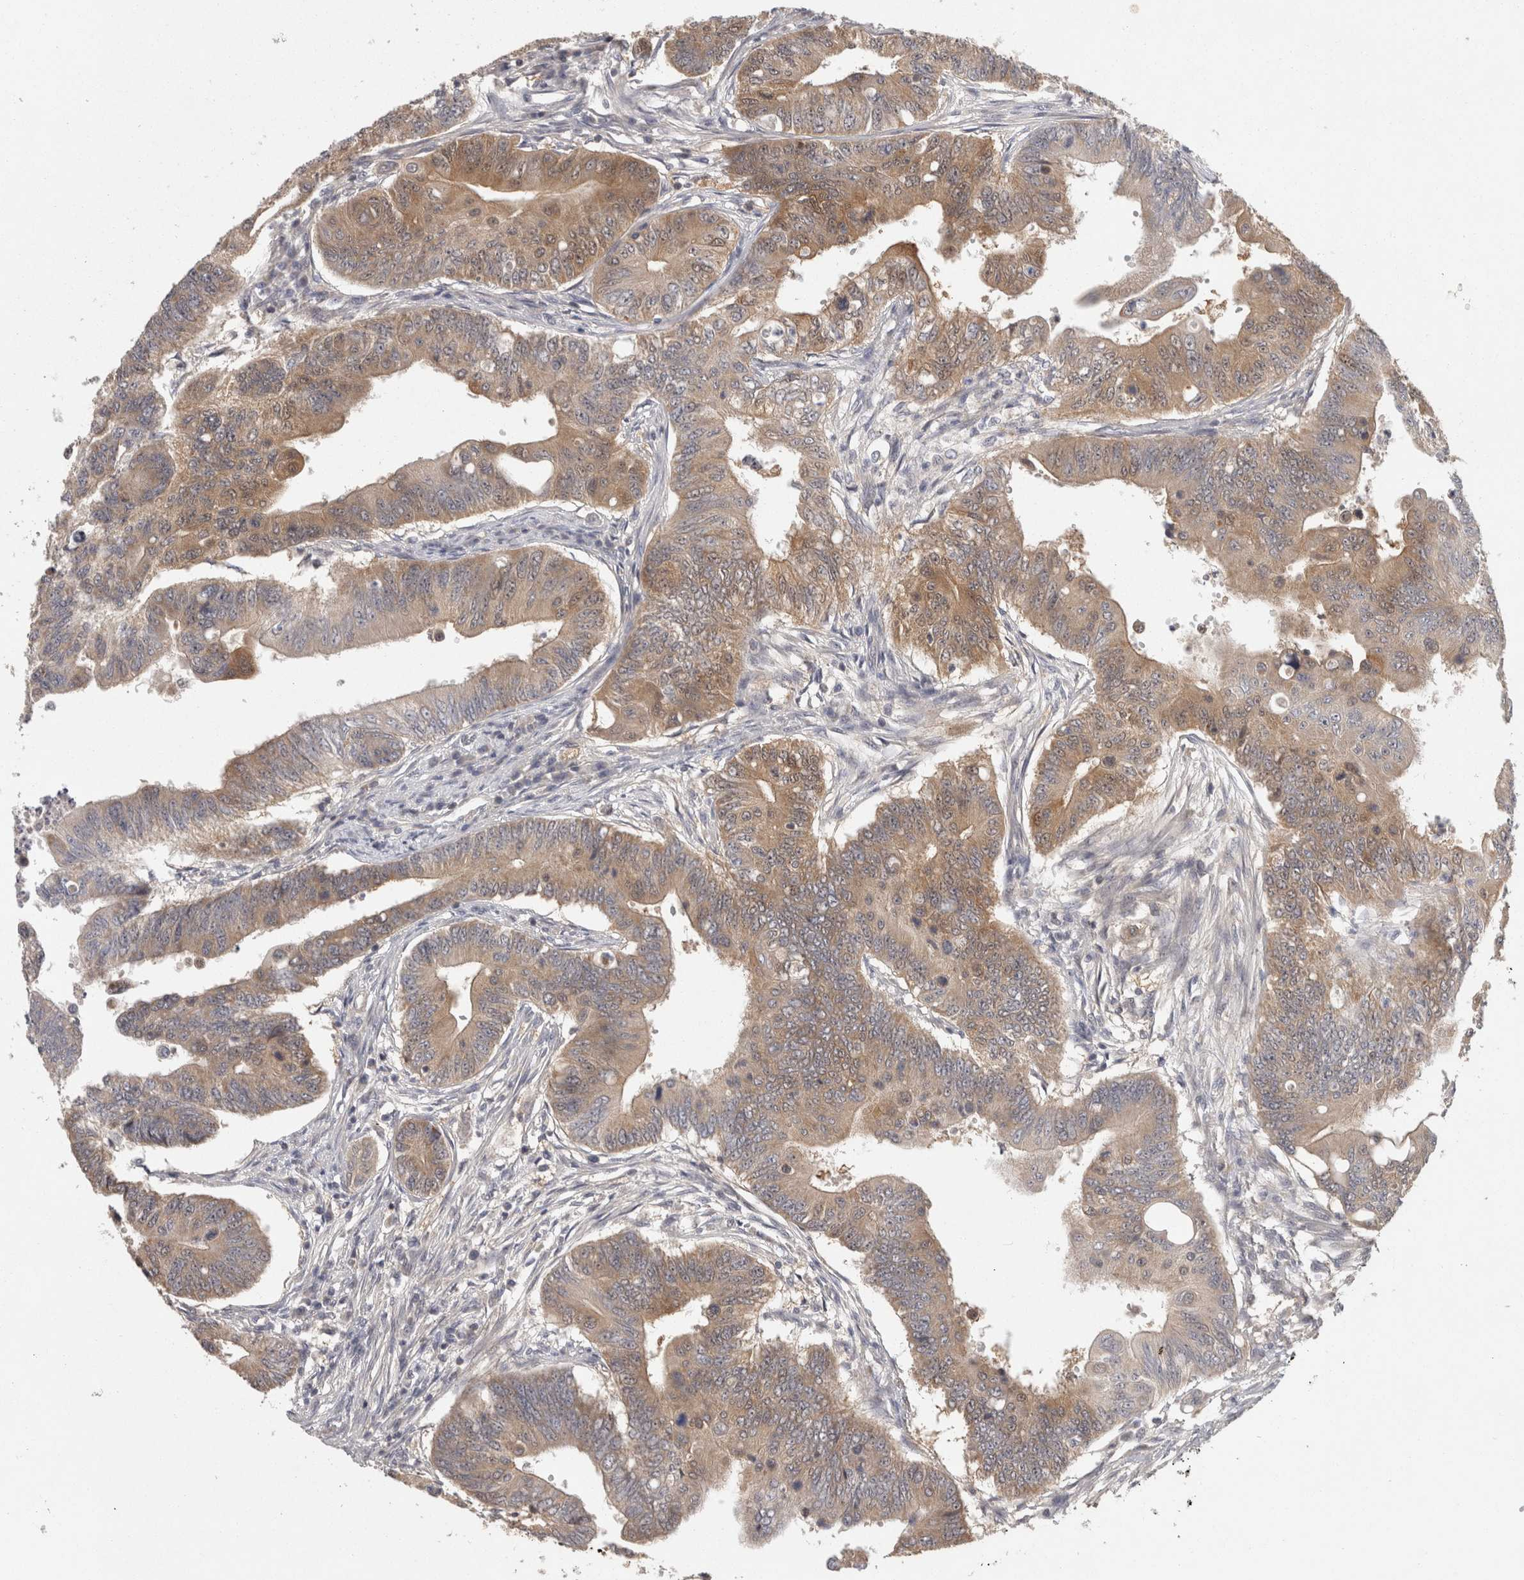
{"staining": {"intensity": "moderate", "quantity": ">75%", "location": "cytoplasmic/membranous"}, "tissue": "colorectal cancer", "cell_type": "Tumor cells", "image_type": "cancer", "snomed": [{"axis": "morphology", "description": "Adenoma, NOS"}, {"axis": "morphology", "description": "Adenocarcinoma, NOS"}, {"axis": "topography", "description": "Colon"}], "caption": "A photomicrograph showing moderate cytoplasmic/membranous expression in approximately >75% of tumor cells in colorectal adenocarcinoma, as visualized by brown immunohistochemical staining.", "gene": "ACAT2", "patient": {"sex": "male", "age": 79}}